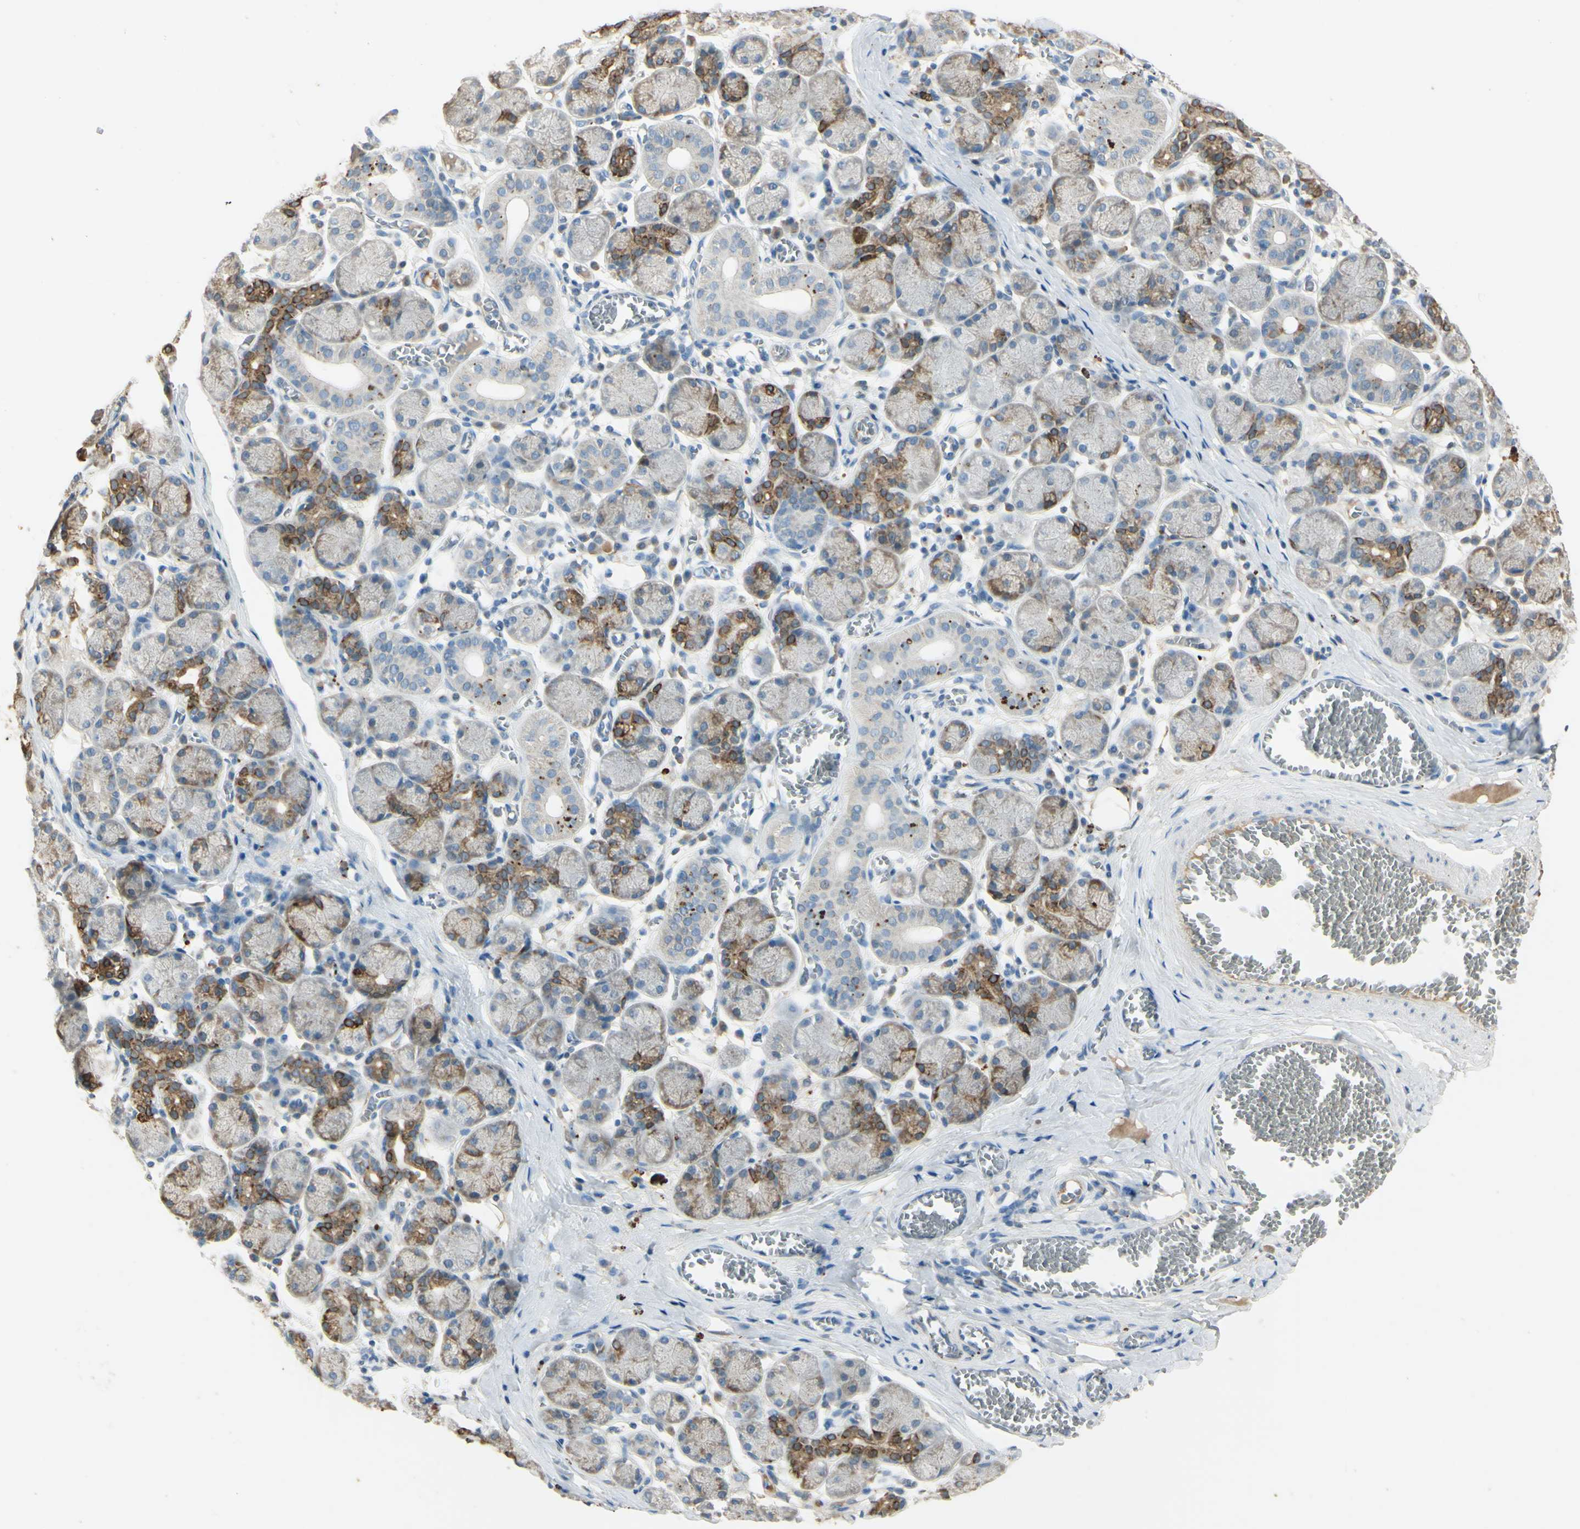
{"staining": {"intensity": "moderate", "quantity": "25%-75%", "location": "cytoplasmic/membranous"}, "tissue": "salivary gland", "cell_type": "Glandular cells", "image_type": "normal", "snomed": [{"axis": "morphology", "description": "Normal tissue, NOS"}, {"axis": "topography", "description": "Salivary gland"}], "caption": "Protein positivity by immunohistochemistry (IHC) exhibits moderate cytoplasmic/membranous staining in approximately 25%-75% of glandular cells in normal salivary gland. The staining was performed using DAB, with brown indicating positive protein expression. Nuclei are stained blue with hematoxylin.", "gene": "ANGPTL1", "patient": {"sex": "female", "age": 24}}